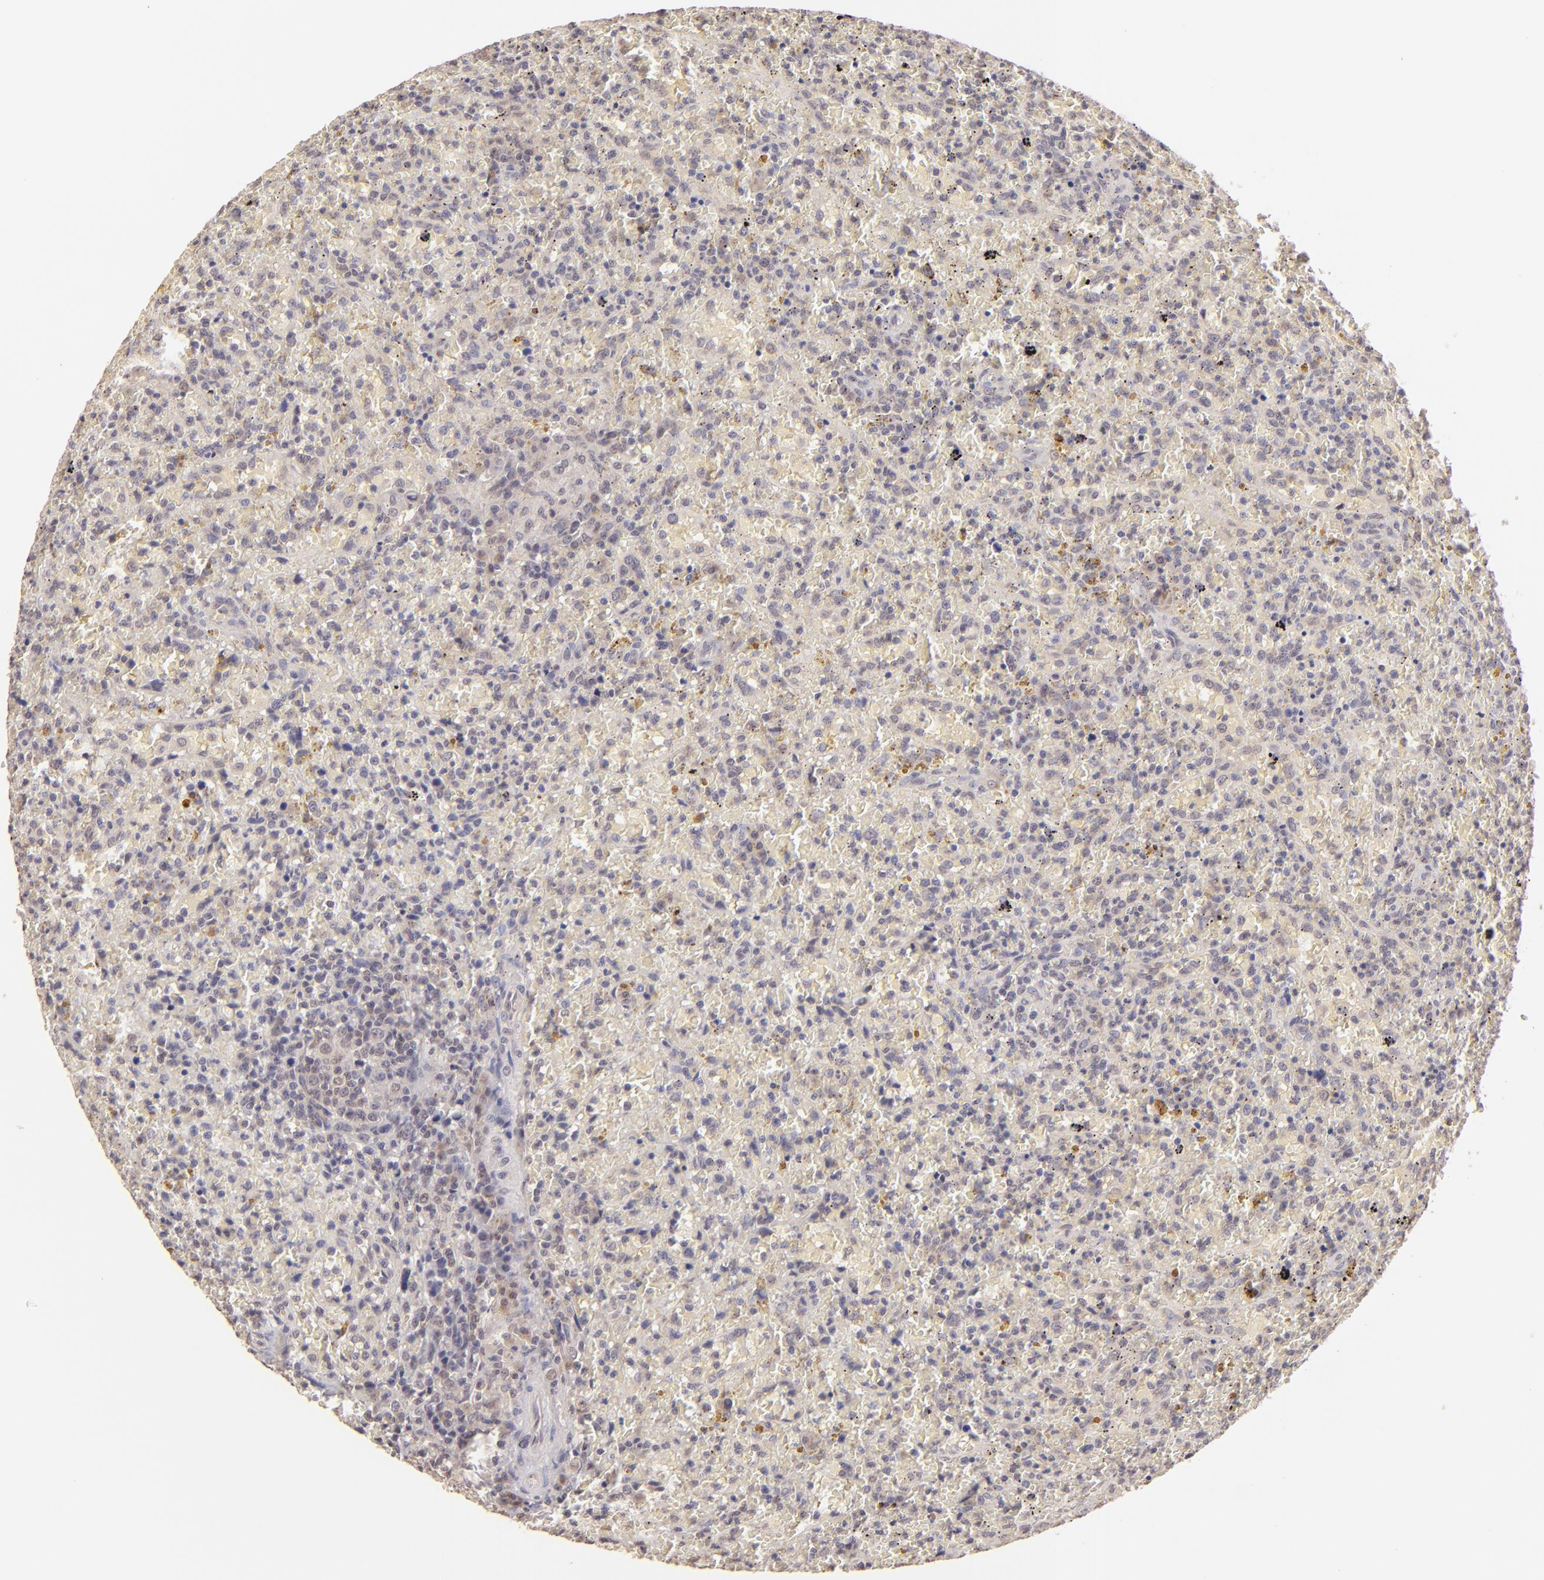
{"staining": {"intensity": "negative", "quantity": "none", "location": "none"}, "tissue": "lymphoma", "cell_type": "Tumor cells", "image_type": "cancer", "snomed": [{"axis": "morphology", "description": "Malignant lymphoma, non-Hodgkin's type, High grade"}, {"axis": "topography", "description": "Spleen"}, {"axis": "topography", "description": "Lymph node"}], "caption": "A histopathology image of lymphoma stained for a protein displays no brown staining in tumor cells.", "gene": "CLDN1", "patient": {"sex": "female", "age": 70}}